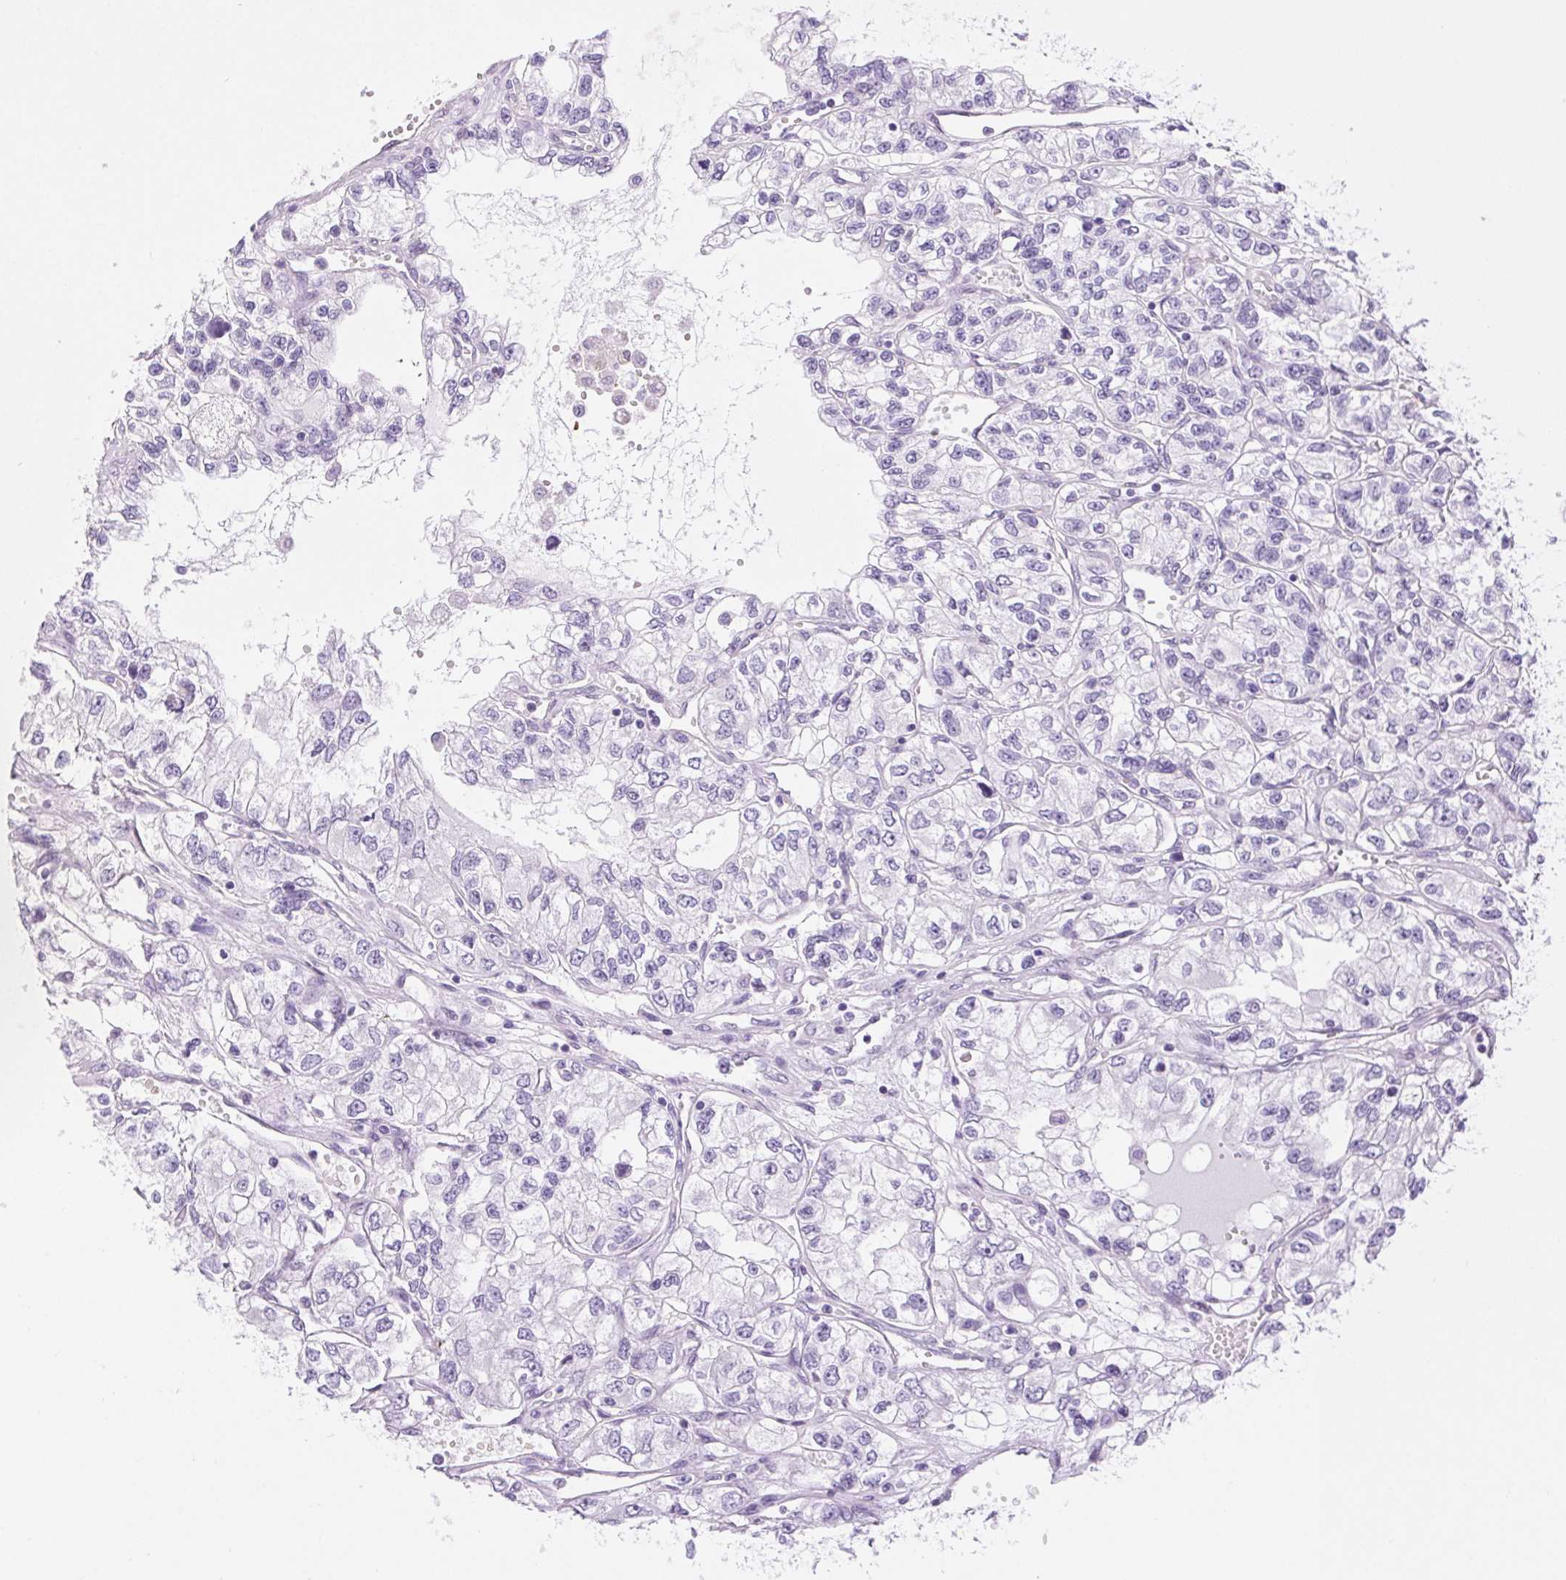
{"staining": {"intensity": "negative", "quantity": "none", "location": "none"}, "tissue": "renal cancer", "cell_type": "Tumor cells", "image_type": "cancer", "snomed": [{"axis": "morphology", "description": "Adenocarcinoma, NOS"}, {"axis": "topography", "description": "Kidney"}], "caption": "Tumor cells show no significant positivity in renal cancer (adenocarcinoma).", "gene": "AQP5", "patient": {"sex": "female", "age": 59}}